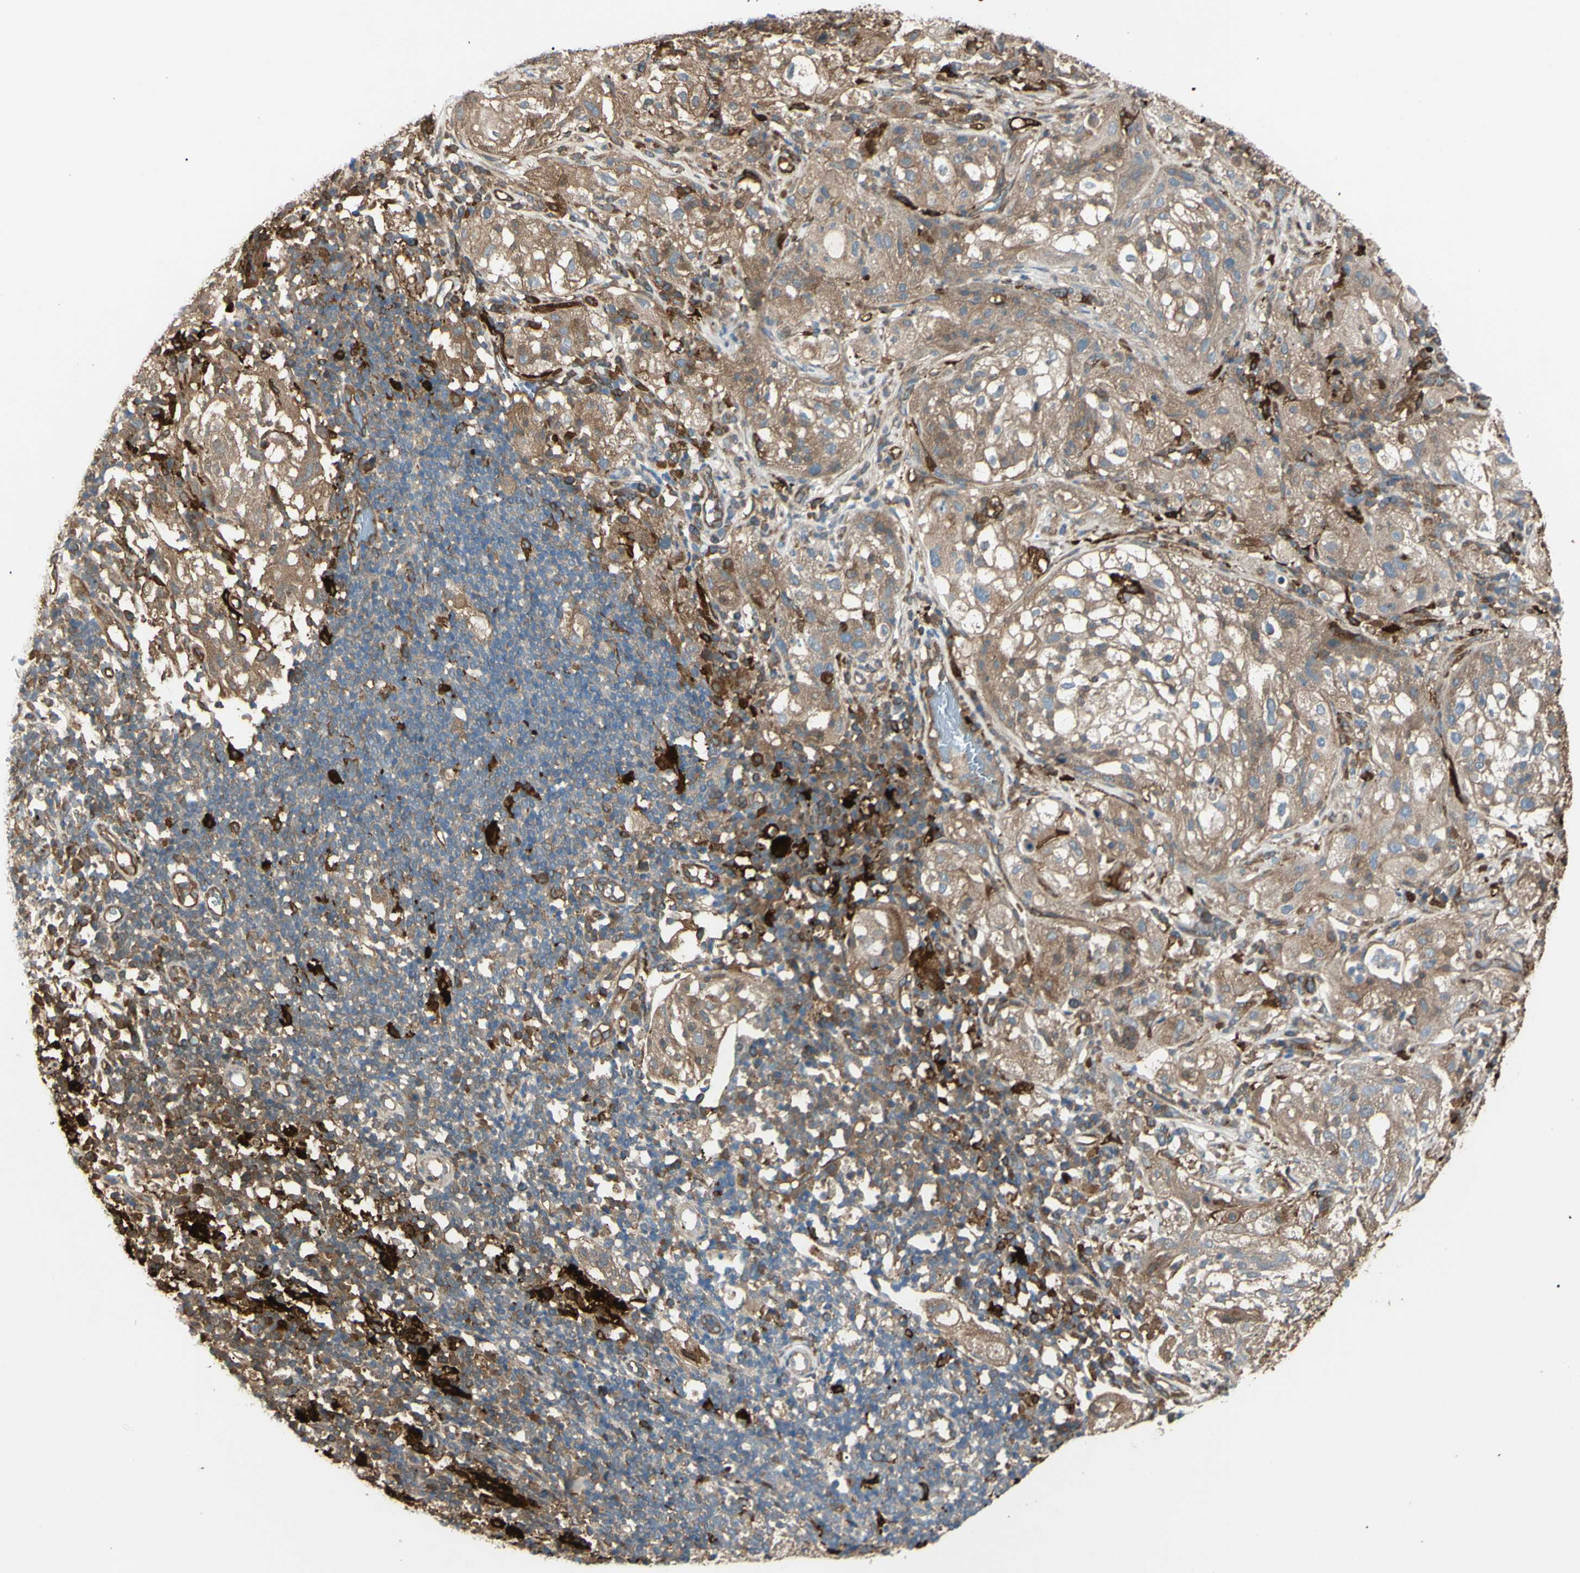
{"staining": {"intensity": "moderate", "quantity": ">75%", "location": "cytoplasmic/membranous"}, "tissue": "lung cancer", "cell_type": "Tumor cells", "image_type": "cancer", "snomed": [{"axis": "morphology", "description": "Inflammation, NOS"}, {"axis": "morphology", "description": "Squamous cell carcinoma, NOS"}, {"axis": "topography", "description": "Lymph node"}, {"axis": "topography", "description": "Soft tissue"}, {"axis": "topography", "description": "Lung"}], "caption": "Immunohistochemical staining of lung squamous cell carcinoma displays medium levels of moderate cytoplasmic/membranous staining in about >75% of tumor cells. (DAB (3,3'-diaminobenzidine) = brown stain, brightfield microscopy at high magnification).", "gene": "PTPN12", "patient": {"sex": "male", "age": 66}}